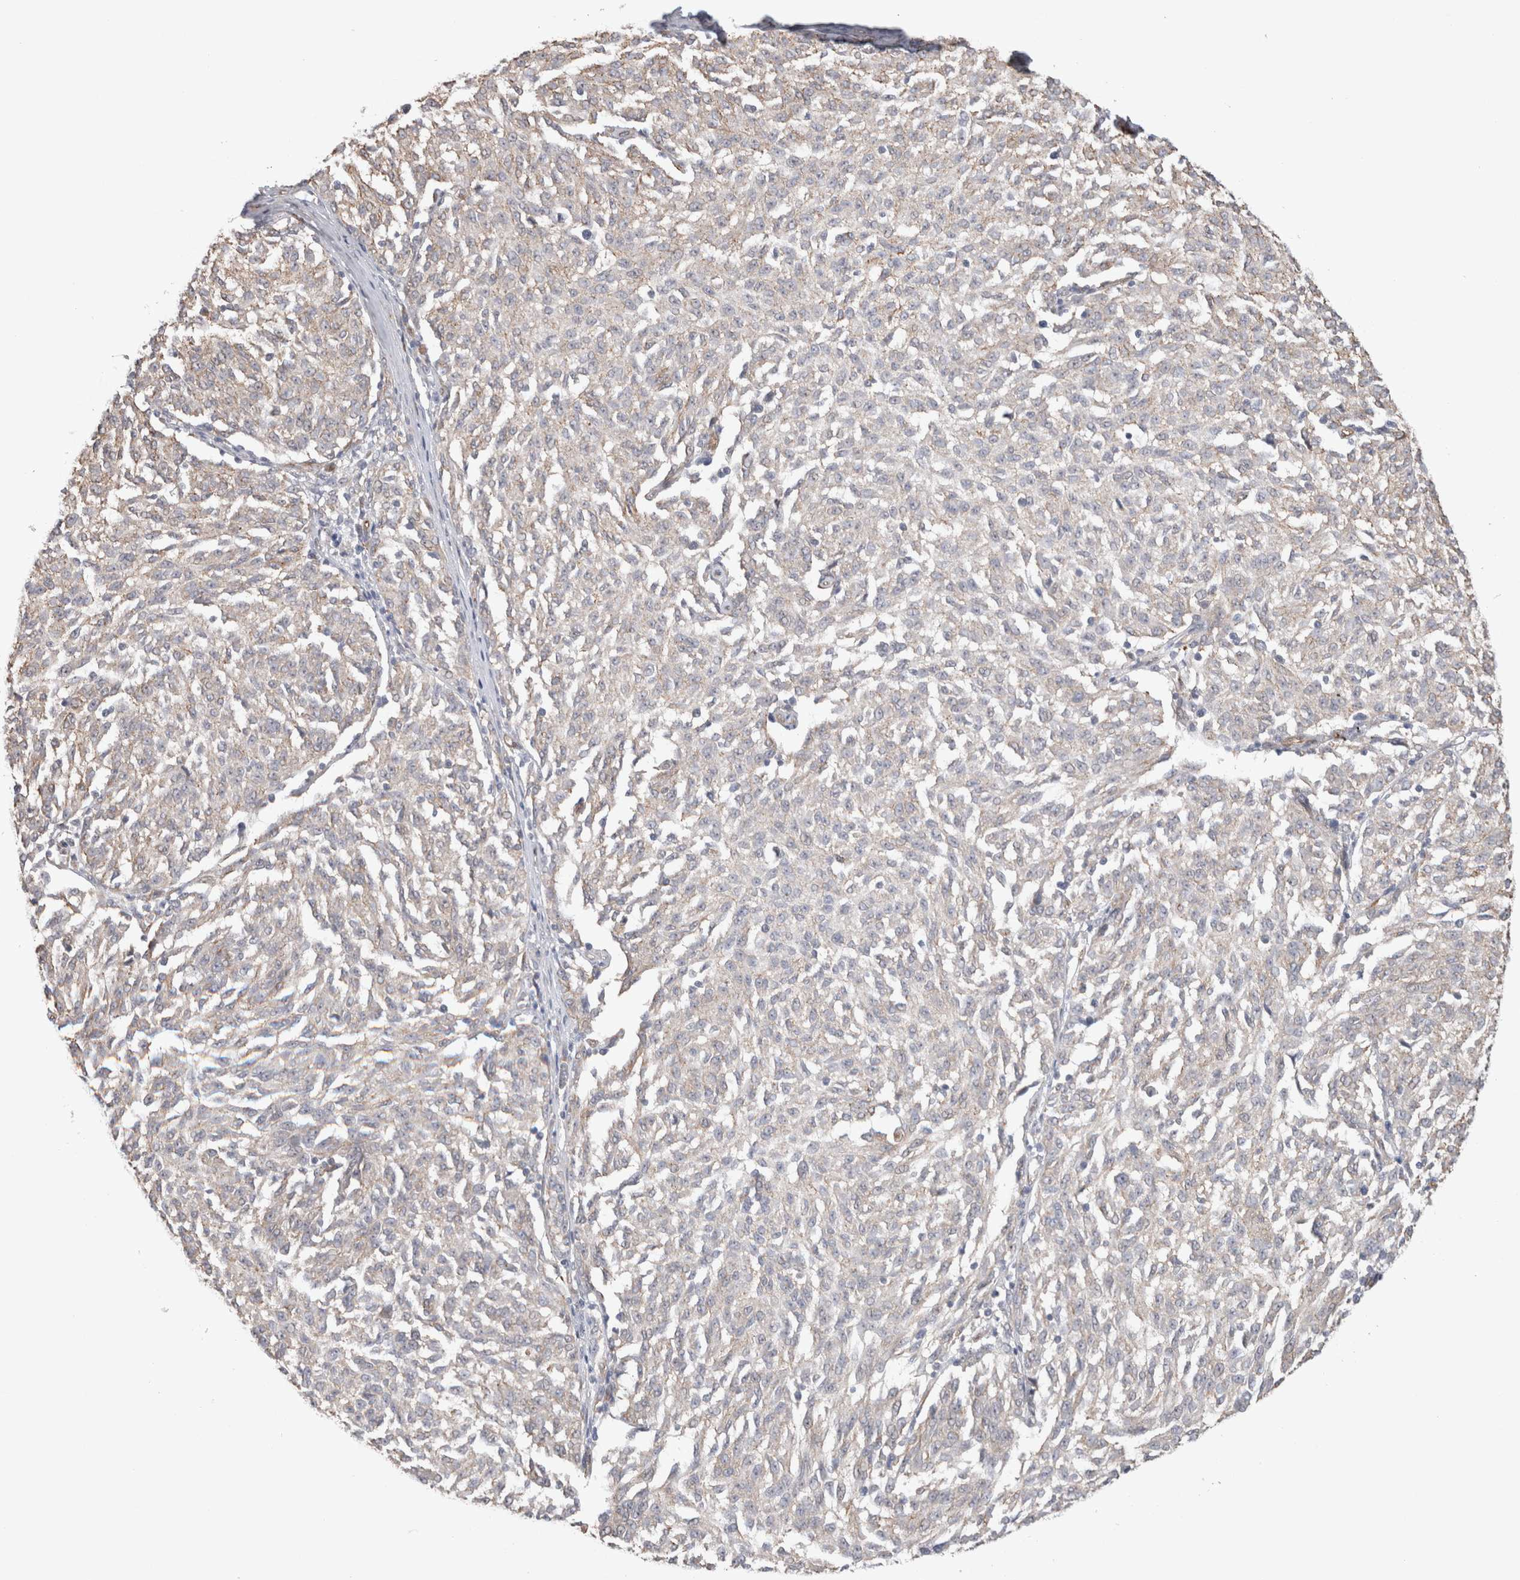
{"staining": {"intensity": "weak", "quantity": "25%-75%", "location": "cytoplasmic/membranous"}, "tissue": "melanoma", "cell_type": "Tumor cells", "image_type": "cancer", "snomed": [{"axis": "morphology", "description": "Malignant melanoma, NOS"}, {"axis": "topography", "description": "Skin"}], "caption": "Immunohistochemical staining of melanoma reveals low levels of weak cytoplasmic/membranous expression in approximately 25%-75% of tumor cells.", "gene": "CAAP1", "patient": {"sex": "female", "age": 72}}